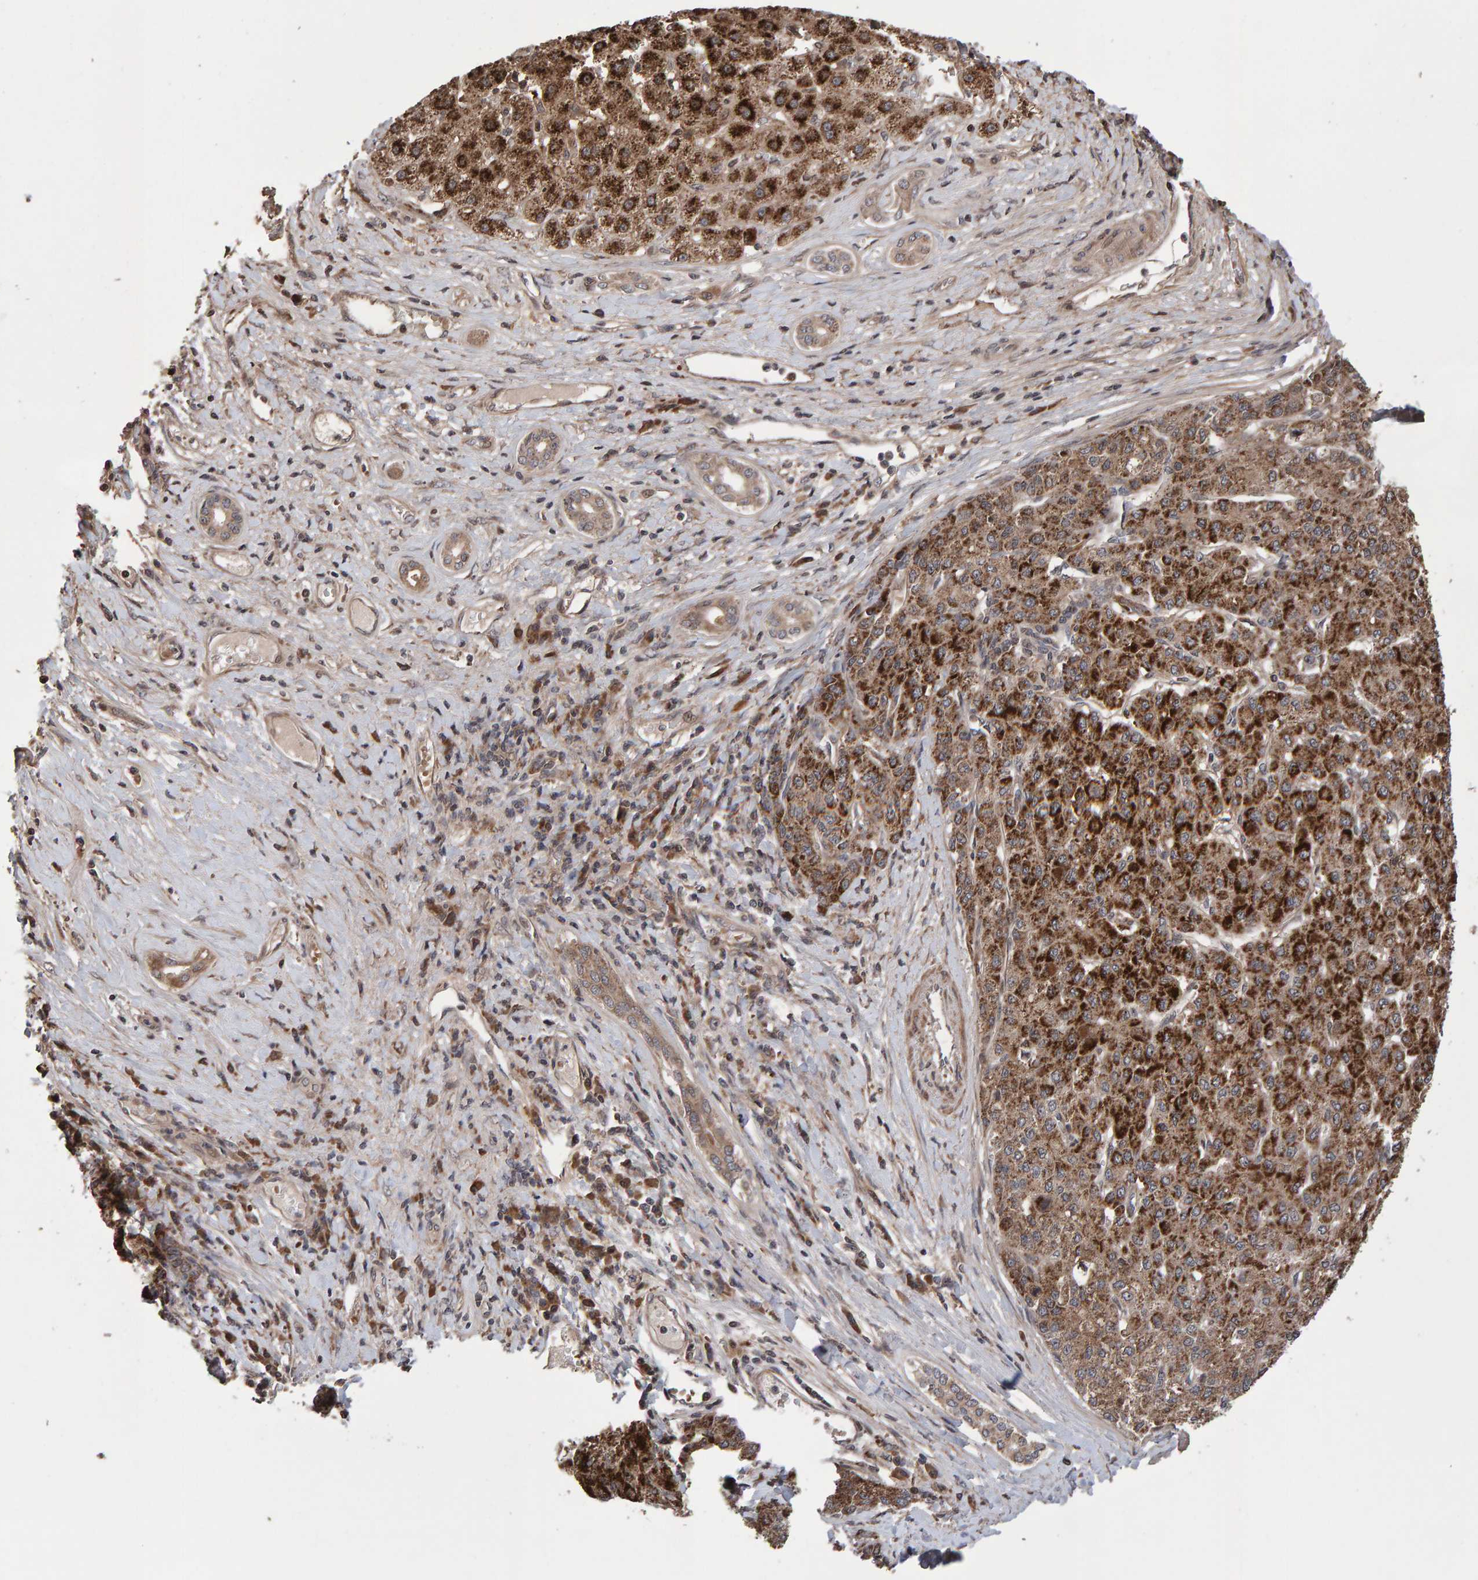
{"staining": {"intensity": "strong", "quantity": ">75%", "location": "cytoplasmic/membranous"}, "tissue": "liver cancer", "cell_type": "Tumor cells", "image_type": "cancer", "snomed": [{"axis": "morphology", "description": "Carcinoma, Hepatocellular, NOS"}, {"axis": "topography", "description": "Liver"}], "caption": "This is an image of immunohistochemistry (IHC) staining of liver cancer (hepatocellular carcinoma), which shows strong expression in the cytoplasmic/membranous of tumor cells.", "gene": "PECR", "patient": {"sex": "male", "age": 65}}